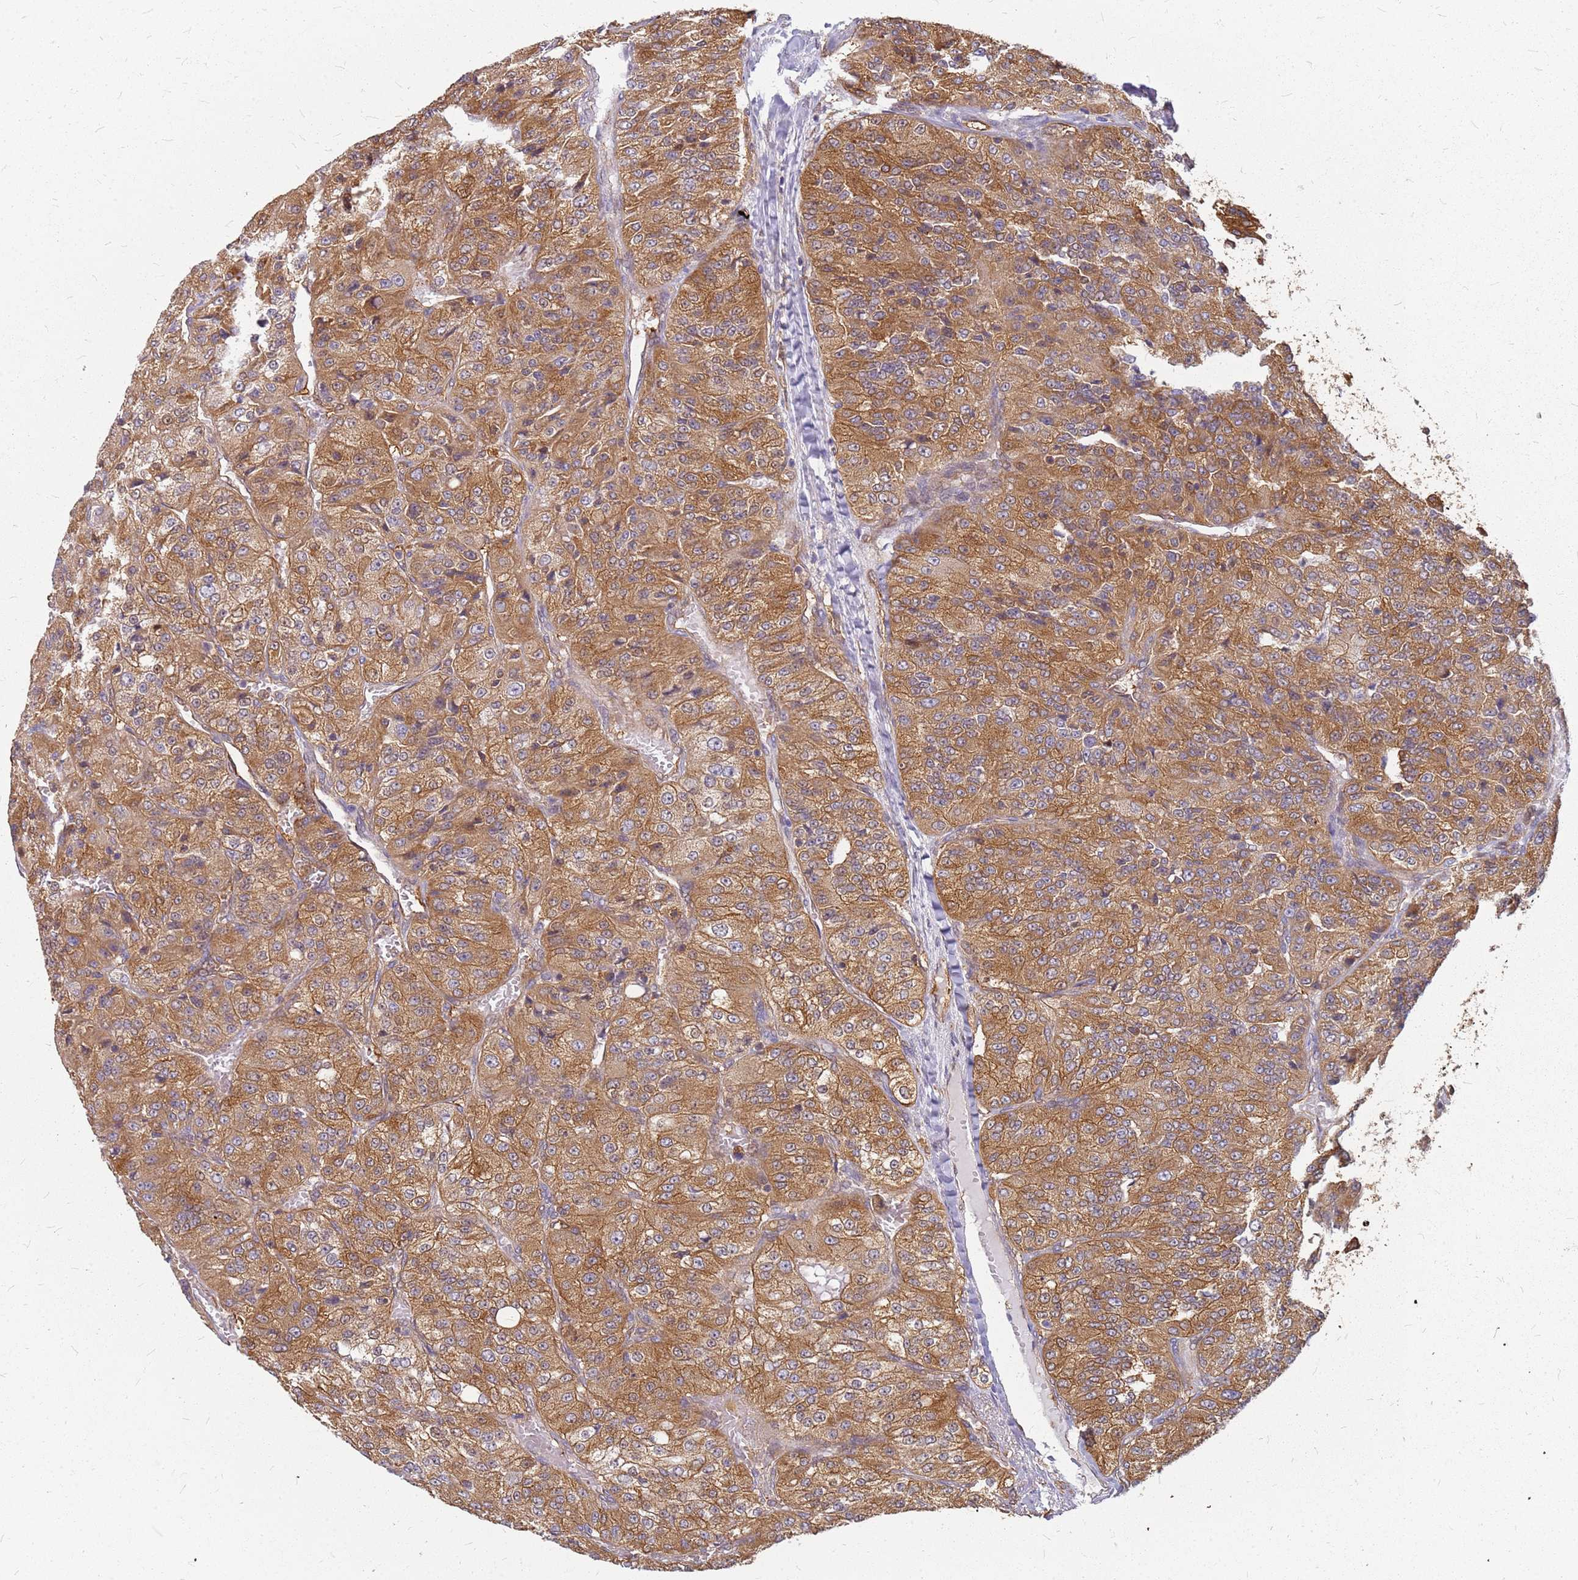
{"staining": {"intensity": "moderate", "quantity": ">75%", "location": "cytoplasmic/membranous"}, "tissue": "renal cancer", "cell_type": "Tumor cells", "image_type": "cancer", "snomed": [{"axis": "morphology", "description": "Adenocarcinoma, NOS"}, {"axis": "topography", "description": "Kidney"}], "caption": "This micrograph shows IHC staining of human renal cancer, with medium moderate cytoplasmic/membranous positivity in approximately >75% of tumor cells.", "gene": "HDX", "patient": {"sex": "female", "age": 63}}